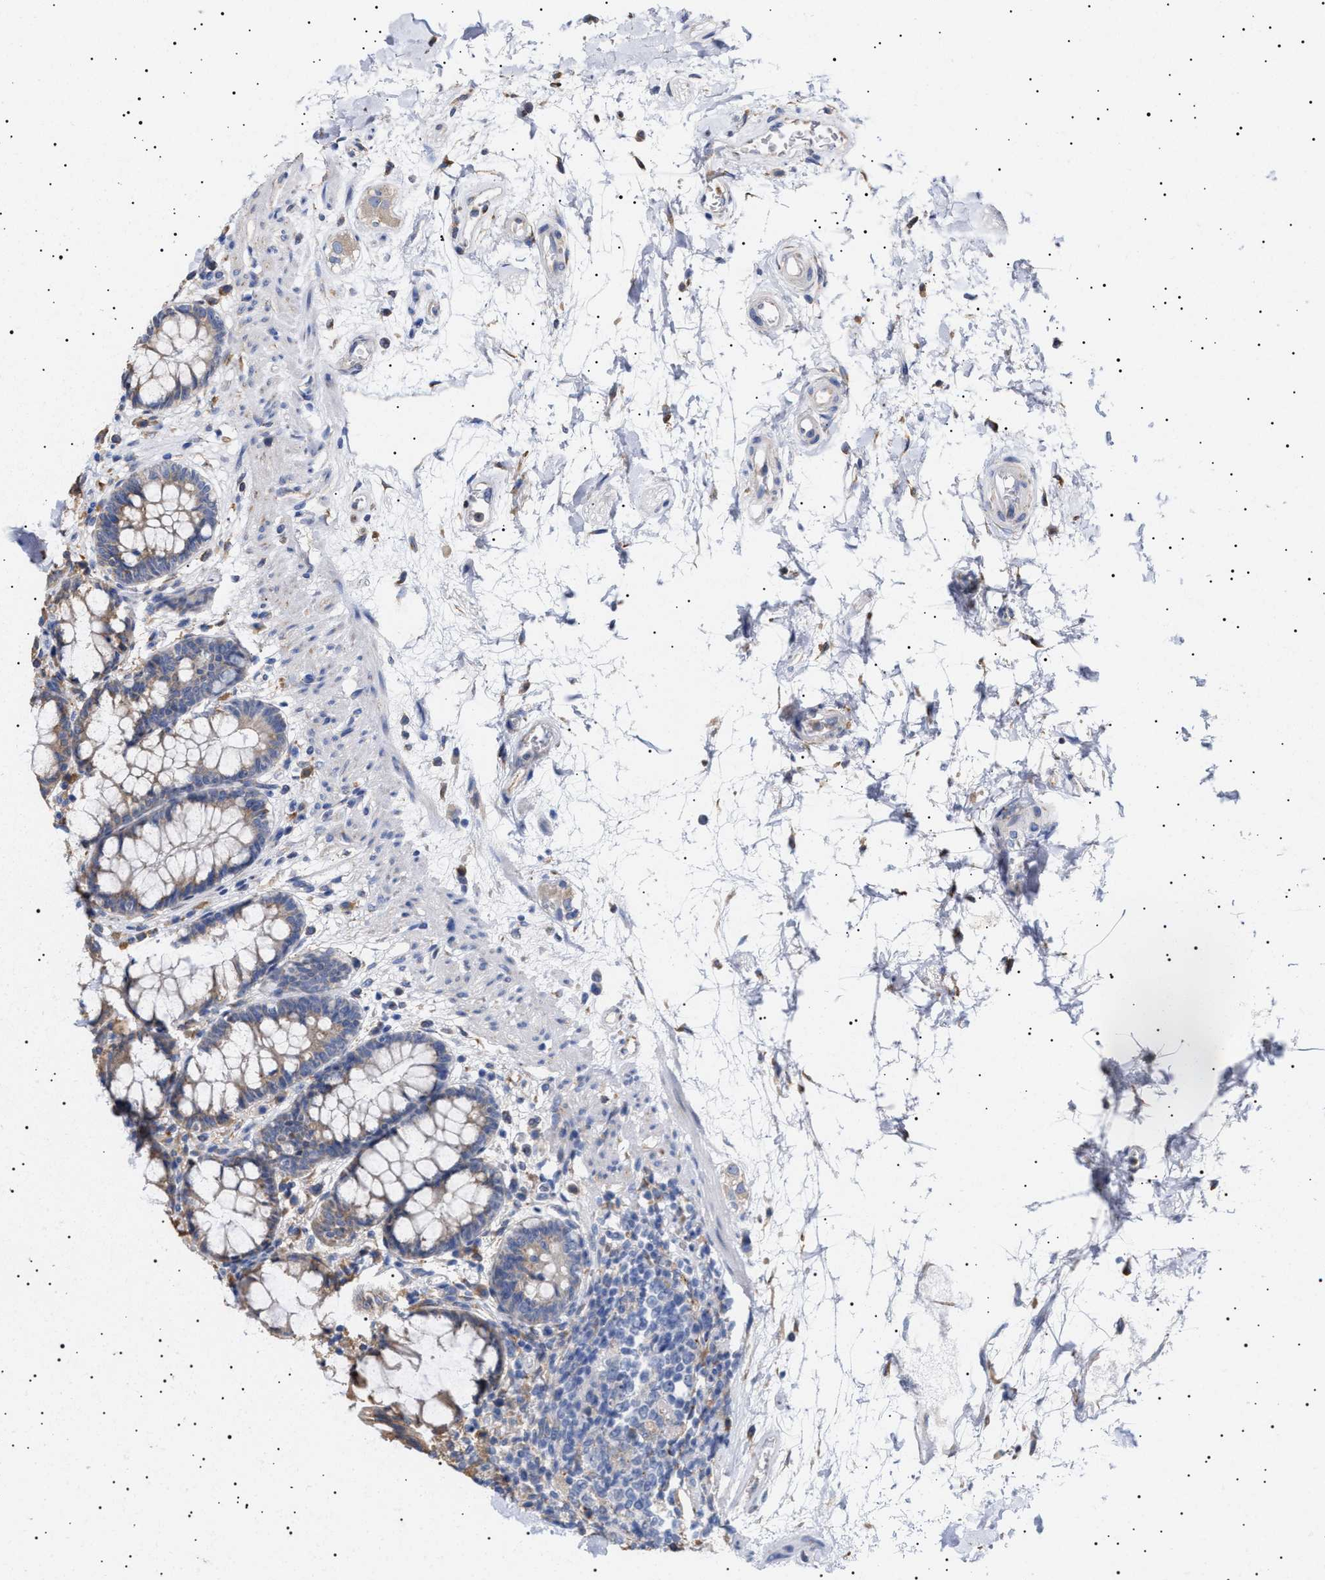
{"staining": {"intensity": "moderate", "quantity": "<25%", "location": "cytoplasmic/membranous"}, "tissue": "rectum", "cell_type": "Glandular cells", "image_type": "normal", "snomed": [{"axis": "morphology", "description": "Normal tissue, NOS"}, {"axis": "topography", "description": "Rectum"}], "caption": "Approximately <25% of glandular cells in benign rectum display moderate cytoplasmic/membranous protein expression as visualized by brown immunohistochemical staining.", "gene": "ERCC6L2", "patient": {"sex": "male", "age": 64}}